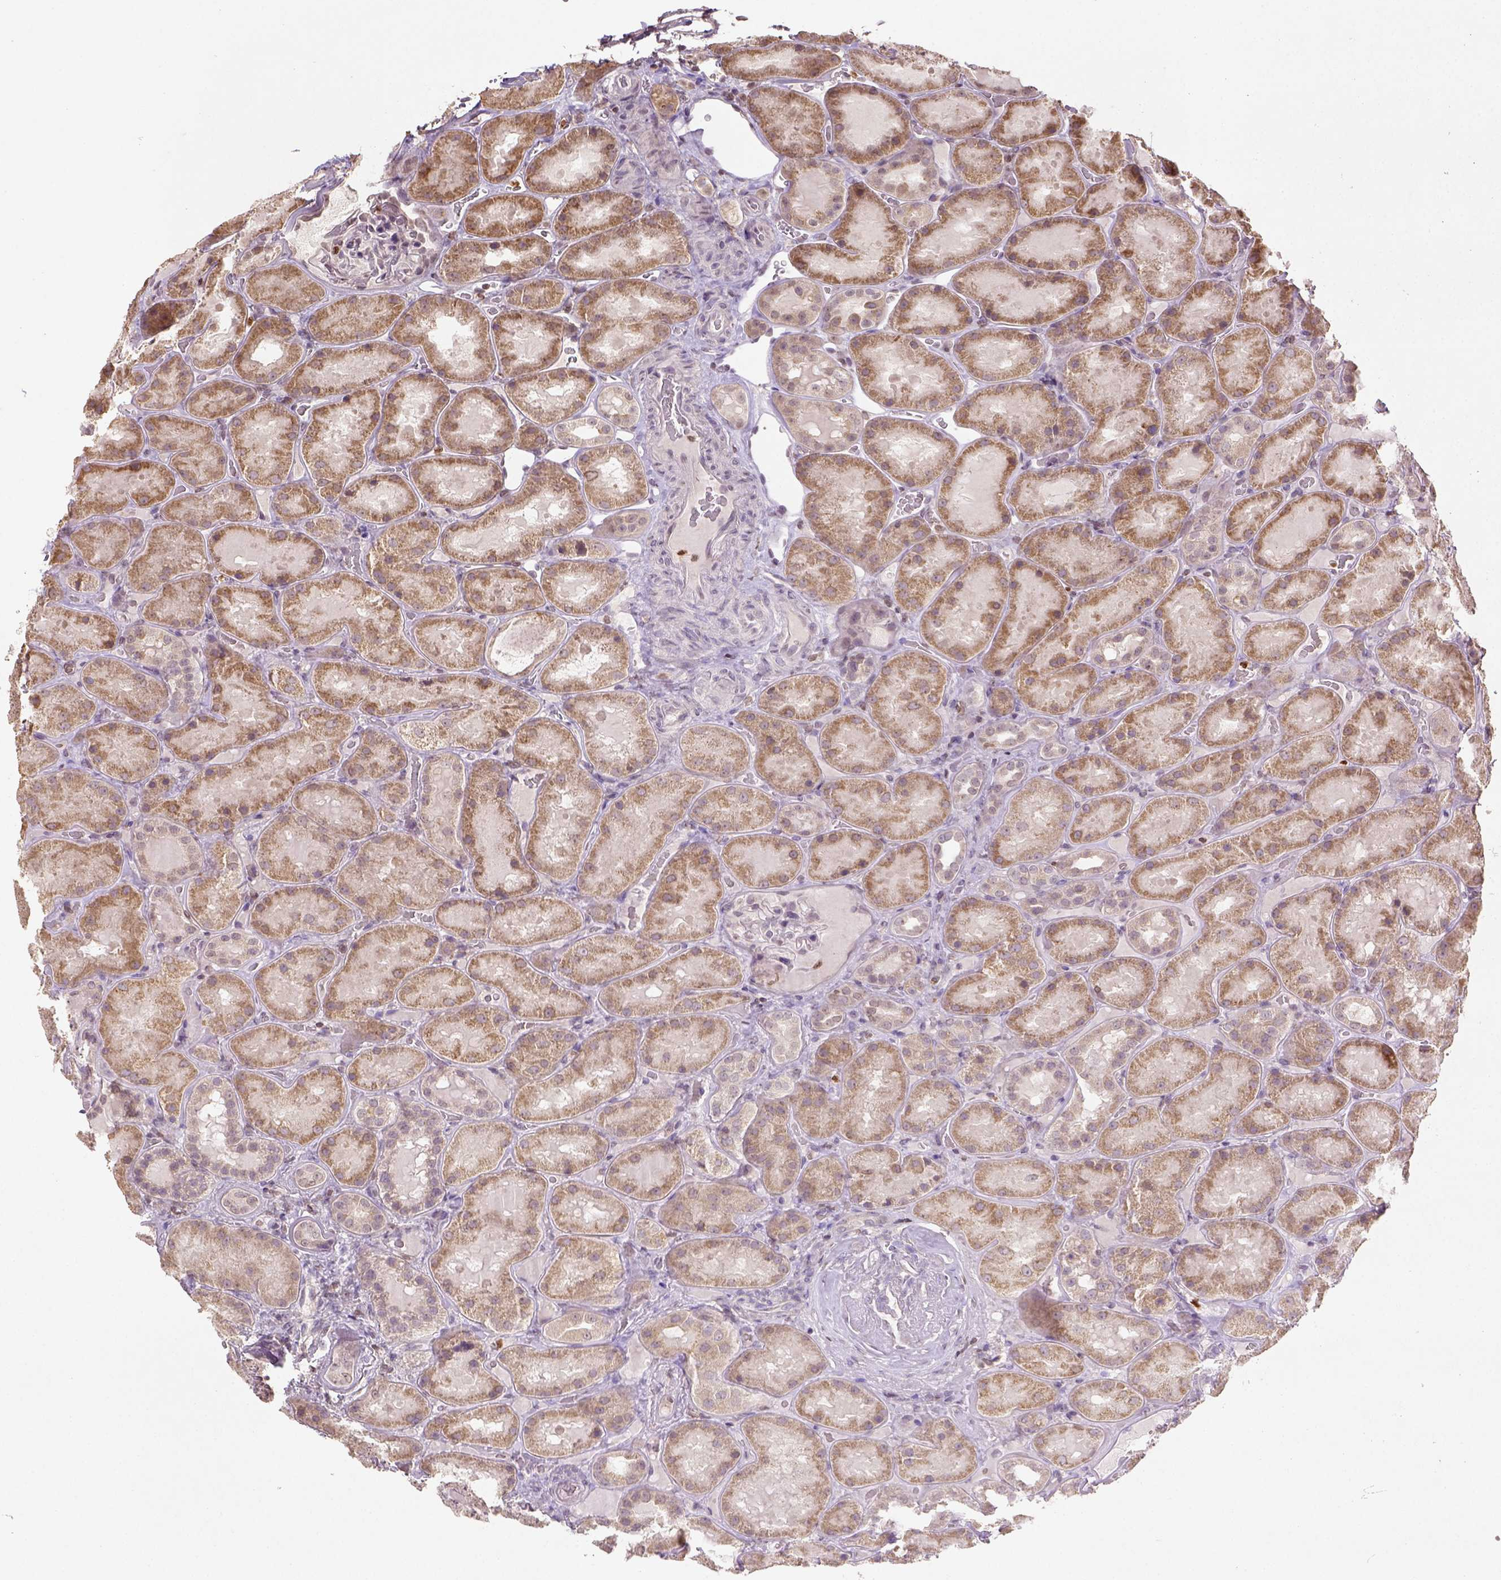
{"staining": {"intensity": "negative", "quantity": "none", "location": "none"}, "tissue": "kidney", "cell_type": "Cells in glomeruli", "image_type": "normal", "snomed": [{"axis": "morphology", "description": "Normal tissue, NOS"}, {"axis": "topography", "description": "Kidney"}], "caption": "Immunohistochemistry histopathology image of benign kidney stained for a protein (brown), which shows no staining in cells in glomeruli.", "gene": "NUDT3", "patient": {"sex": "male", "age": 73}}